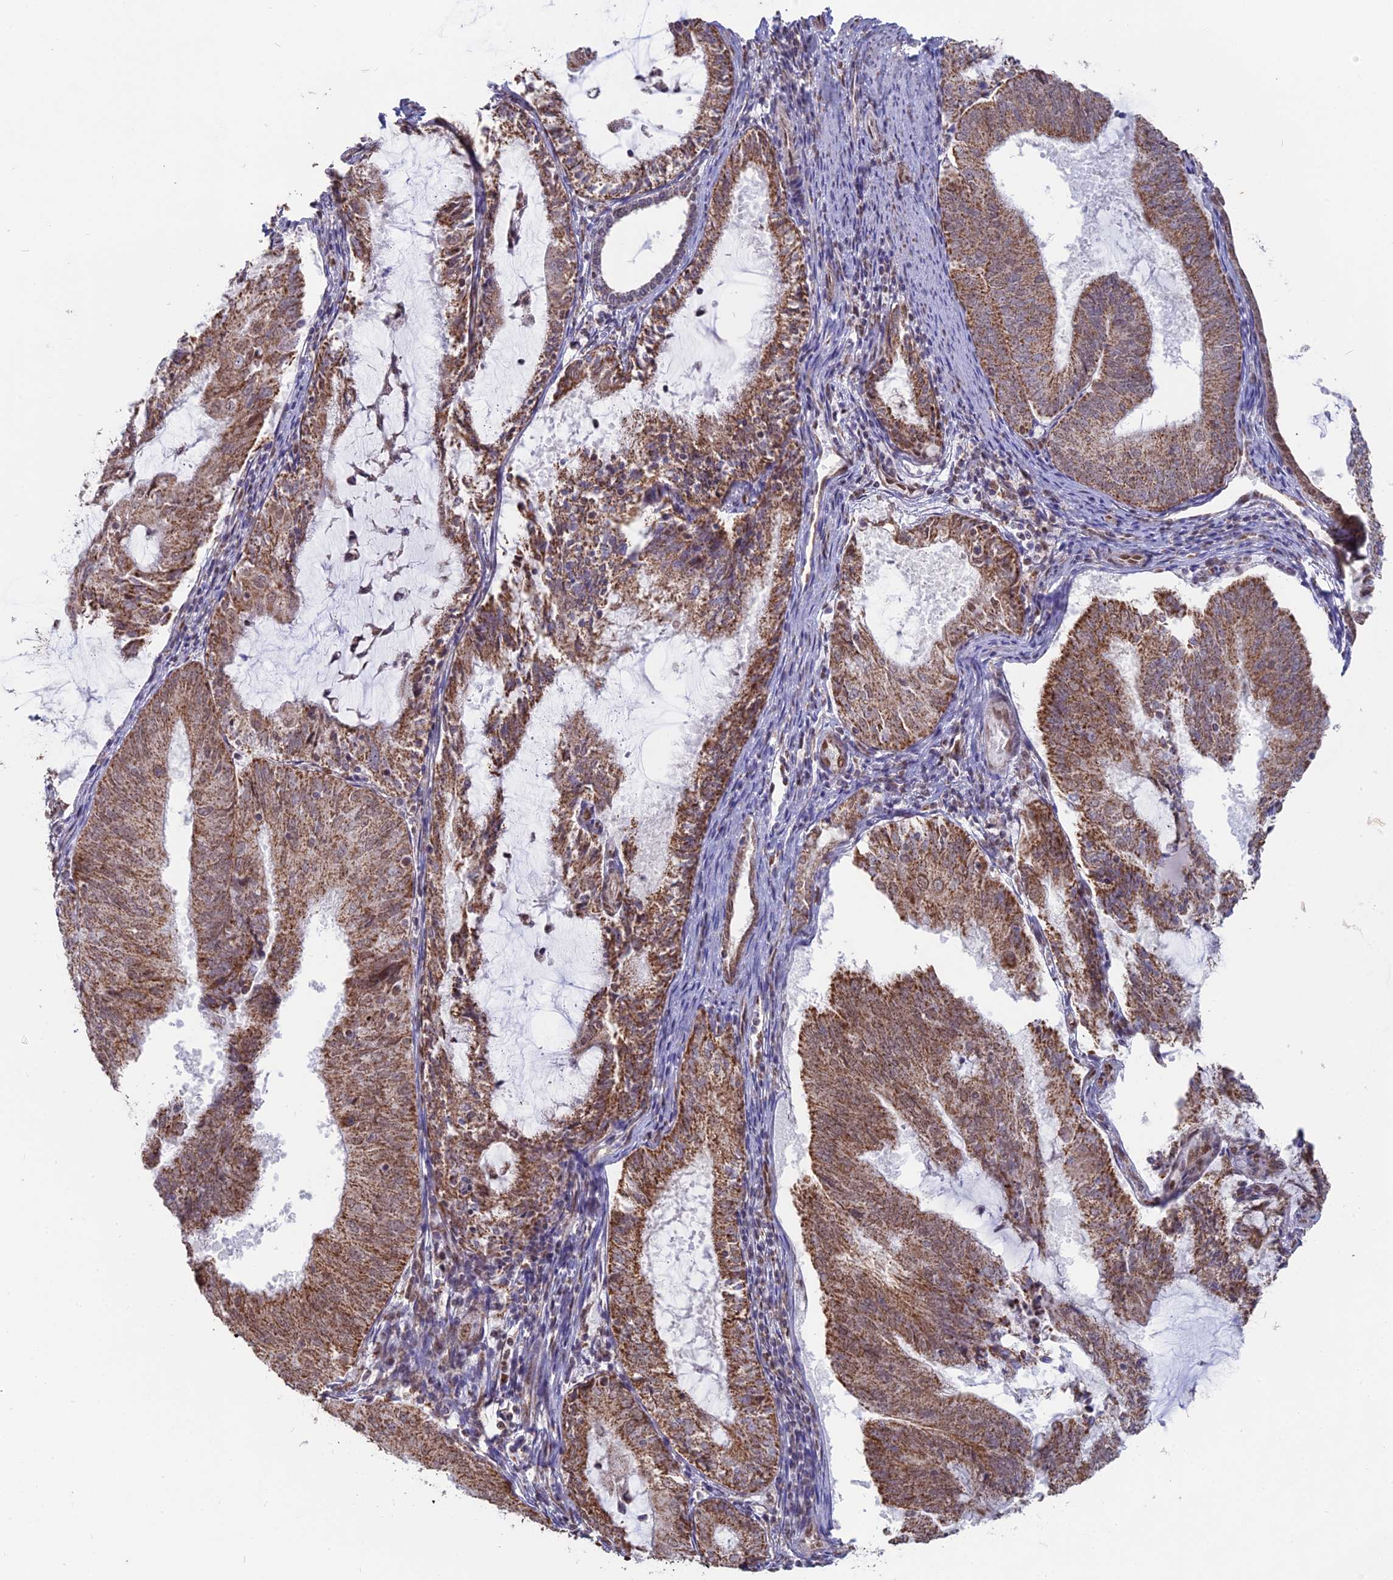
{"staining": {"intensity": "moderate", "quantity": ">75%", "location": "cytoplasmic/membranous"}, "tissue": "endometrial cancer", "cell_type": "Tumor cells", "image_type": "cancer", "snomed": [{"axis": "morphology", "description": "Adenocarcinoma, NOS"}, {"axis": "topography", "description": "Endometrium"}], "caption": "Protein staining by IHC displays moderate cytoplasmic/membranous staining in approximately >75% of tumor cells in endometrial adenocarcinoma. Immunohistochemistry (ihc) stains the protein in brown and the nuclei are stained blue.", "gene": "ARHGAP40", "patient": {"sex": "female", "age": 81}}